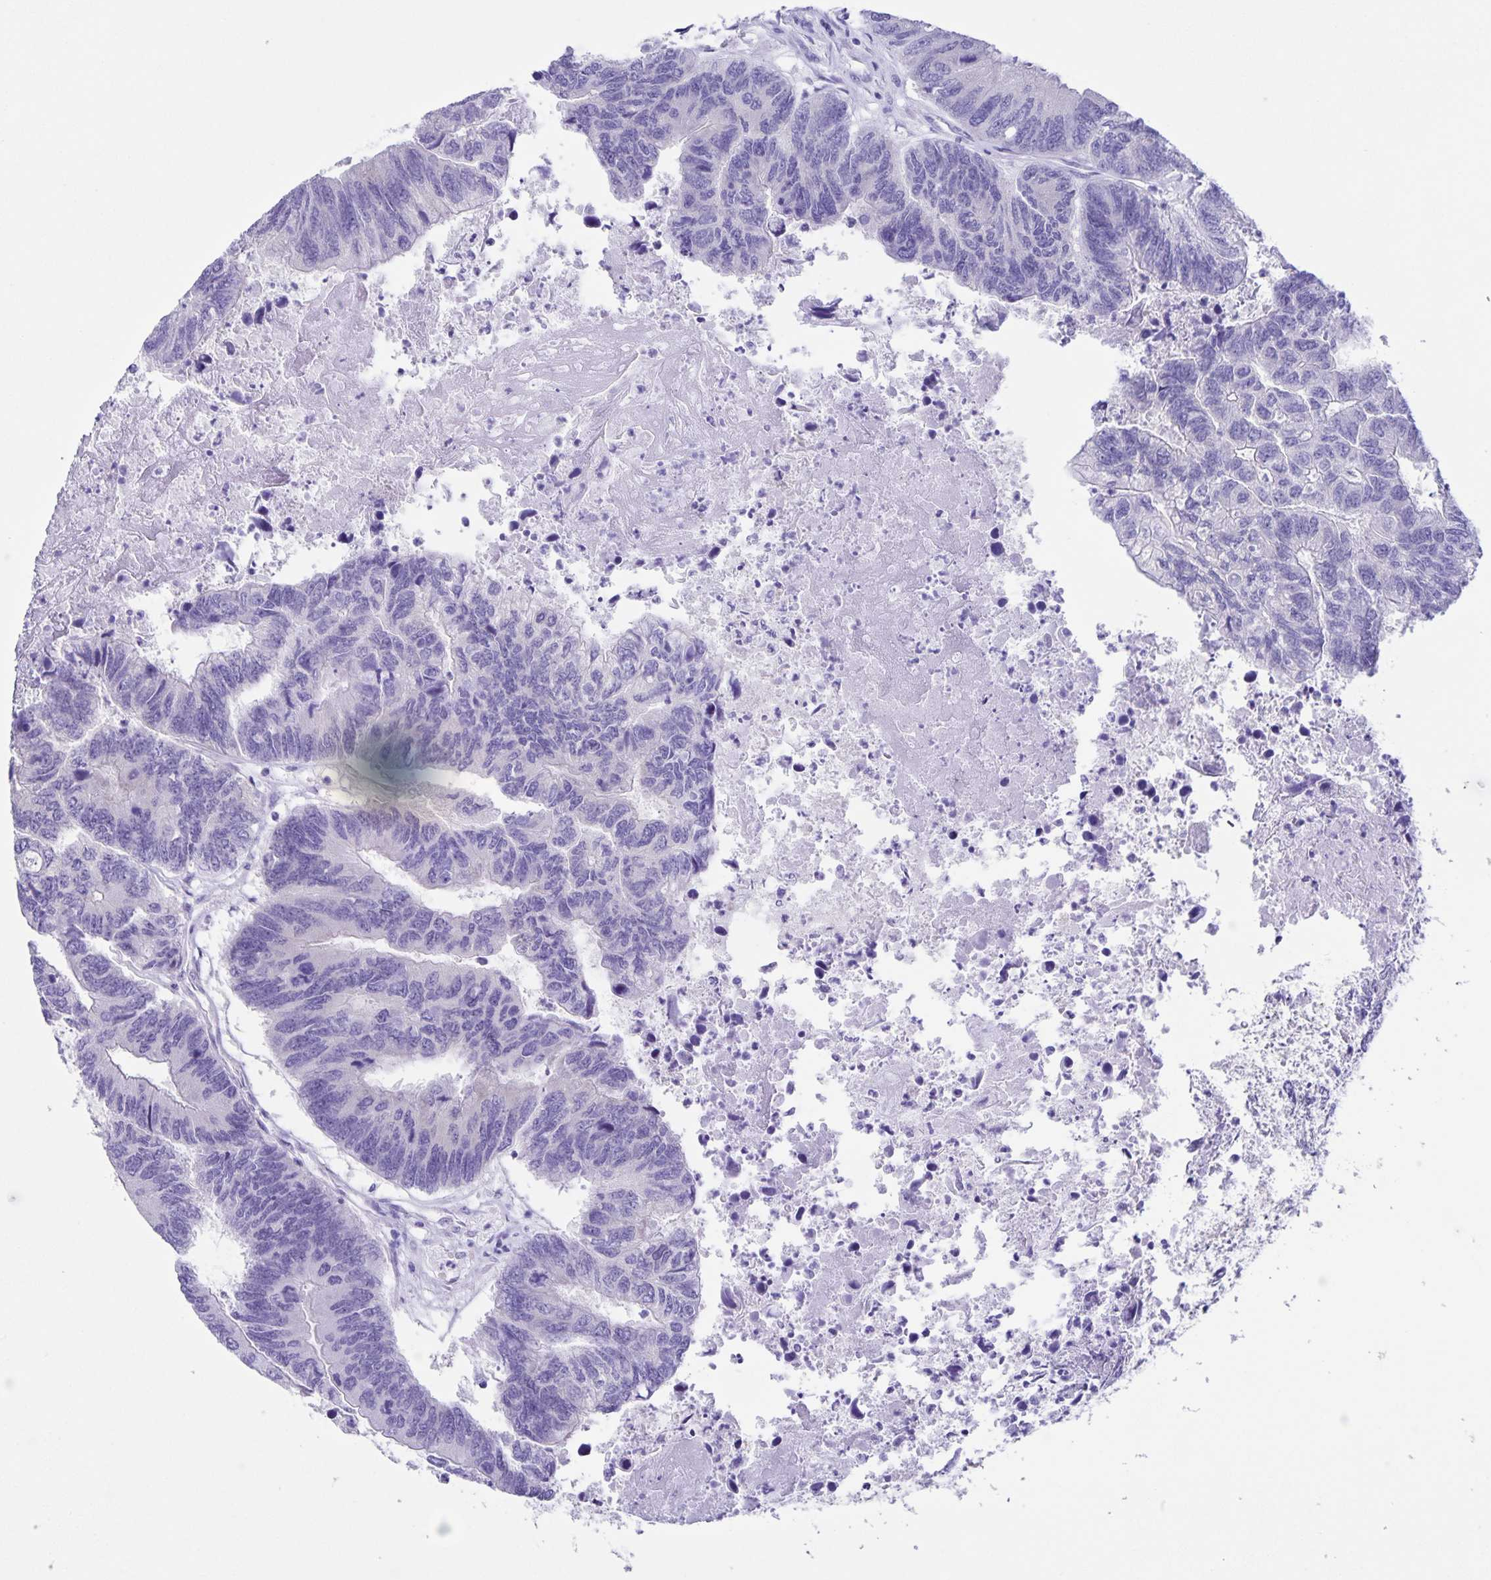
{"staining": {"intensity": "negative", "quantity": "none", "location": "none"}, "tissue": "colorectal cancer", "cell_type": "Tumor cells", "image_type": "cancer", "snomed": [{"axis": "morphology", "description": "Adenocarcinoma, NOS"}, {"axis": "topography", "description": "Colon"}], "caption": "A photomicrograph of adenocarcinoma (colorectal) stained for a protein displays no brown staining in tumor cells. (IHC, brightfield microscopy, high magnification).", "gene": "CAPSL", "patient": {"sex": "female", "age": 67}}